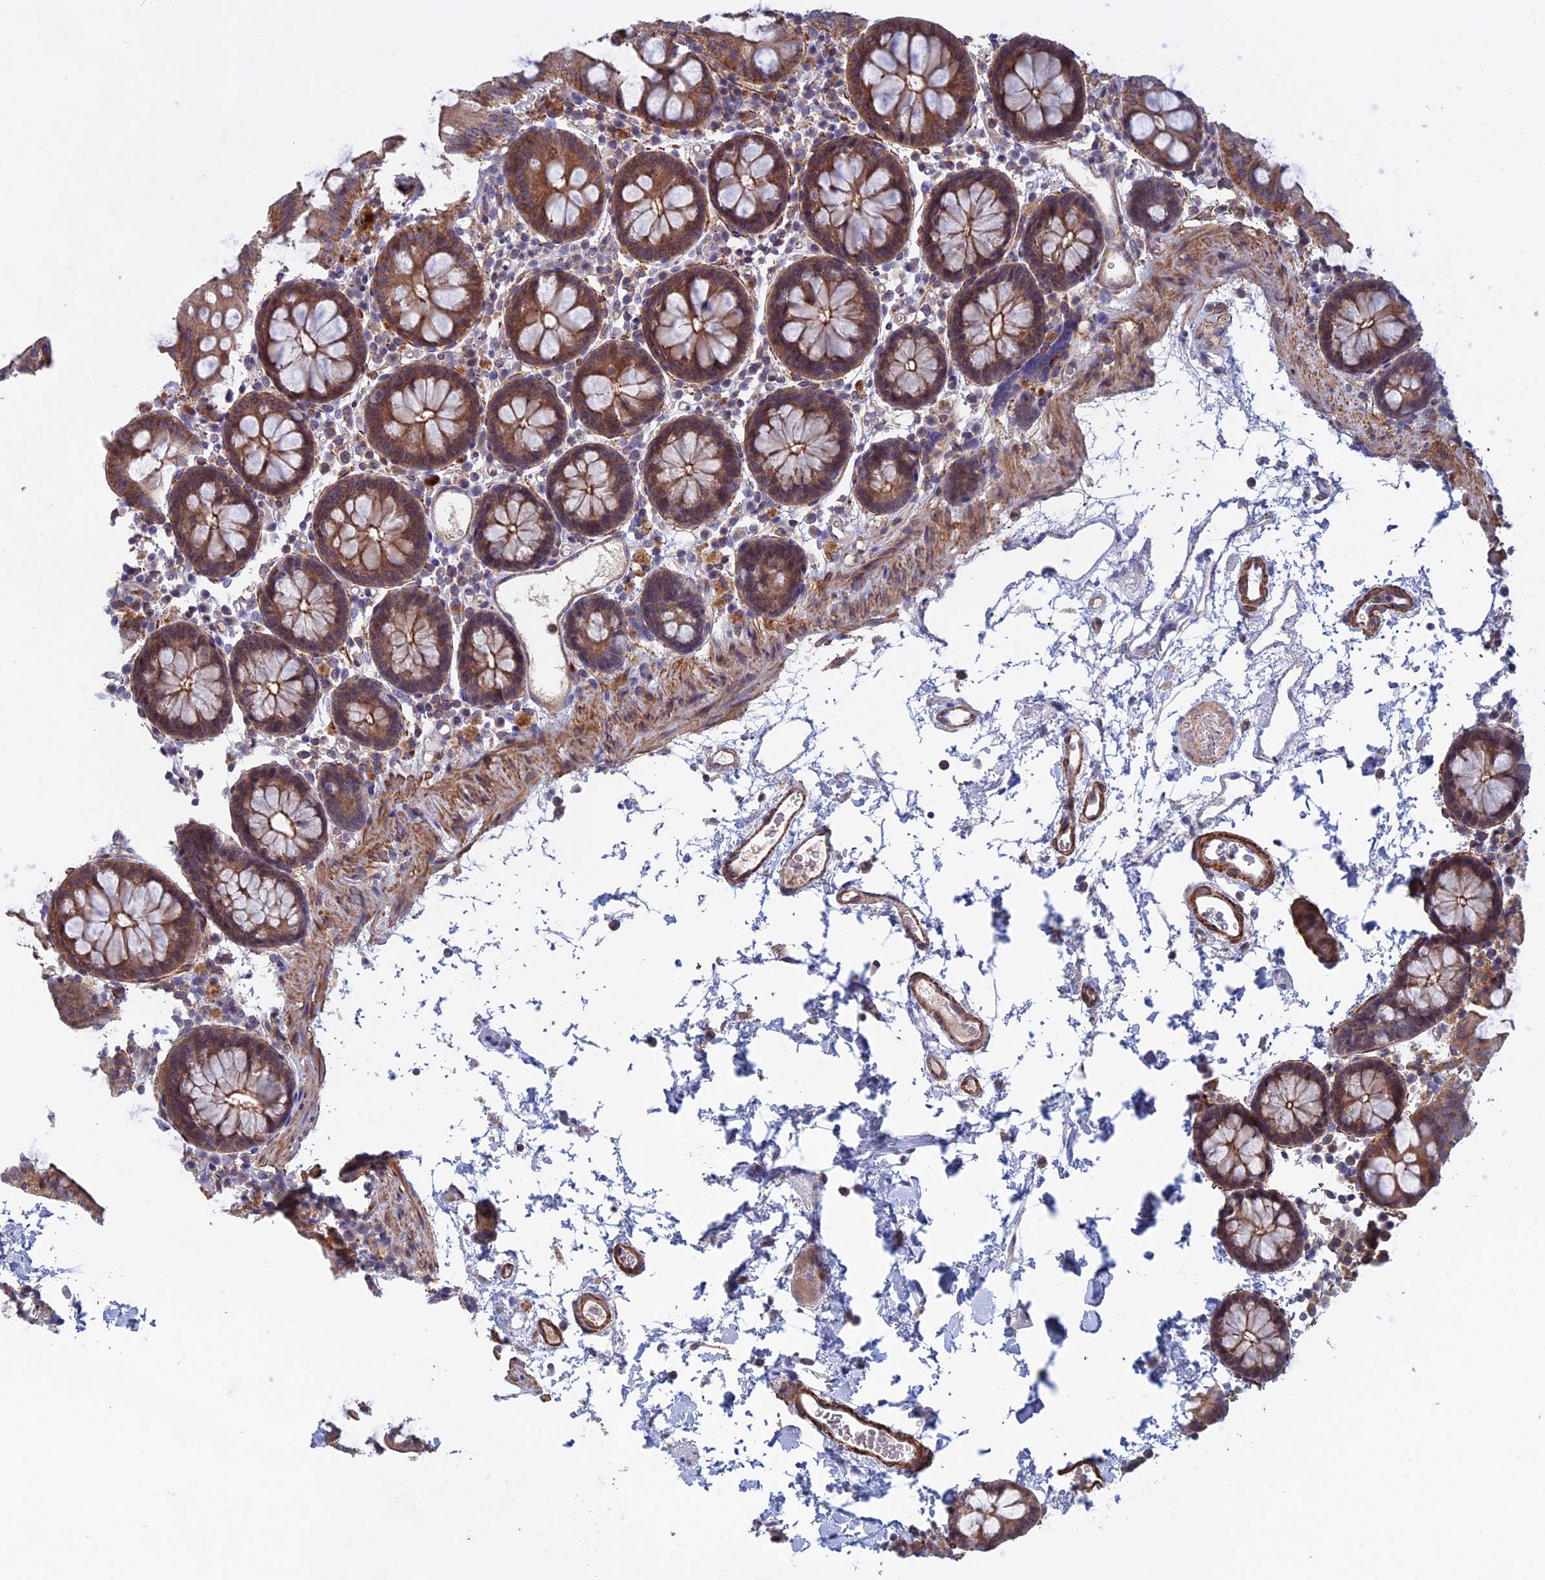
{"staining": {"intensity": "weak", "quantity": "25%-75%", "location": "cytoplasmic/membranous"}, "tissue": "colon", "cell_type": "Endothelial cells", "image_type": "normal", "snomed": [{"axis": "morphology", "description": "Normal tissue, NOS"}, {"axis": "topography", "description": "Colon"}], "caption": "The image shows staining of benign colon, revealing weak cytoplasmic/membranous protein expression (brown color) within endothelial cells.", "gene": "LYPD5", "patient": {"sex": "male", "age": 75}}